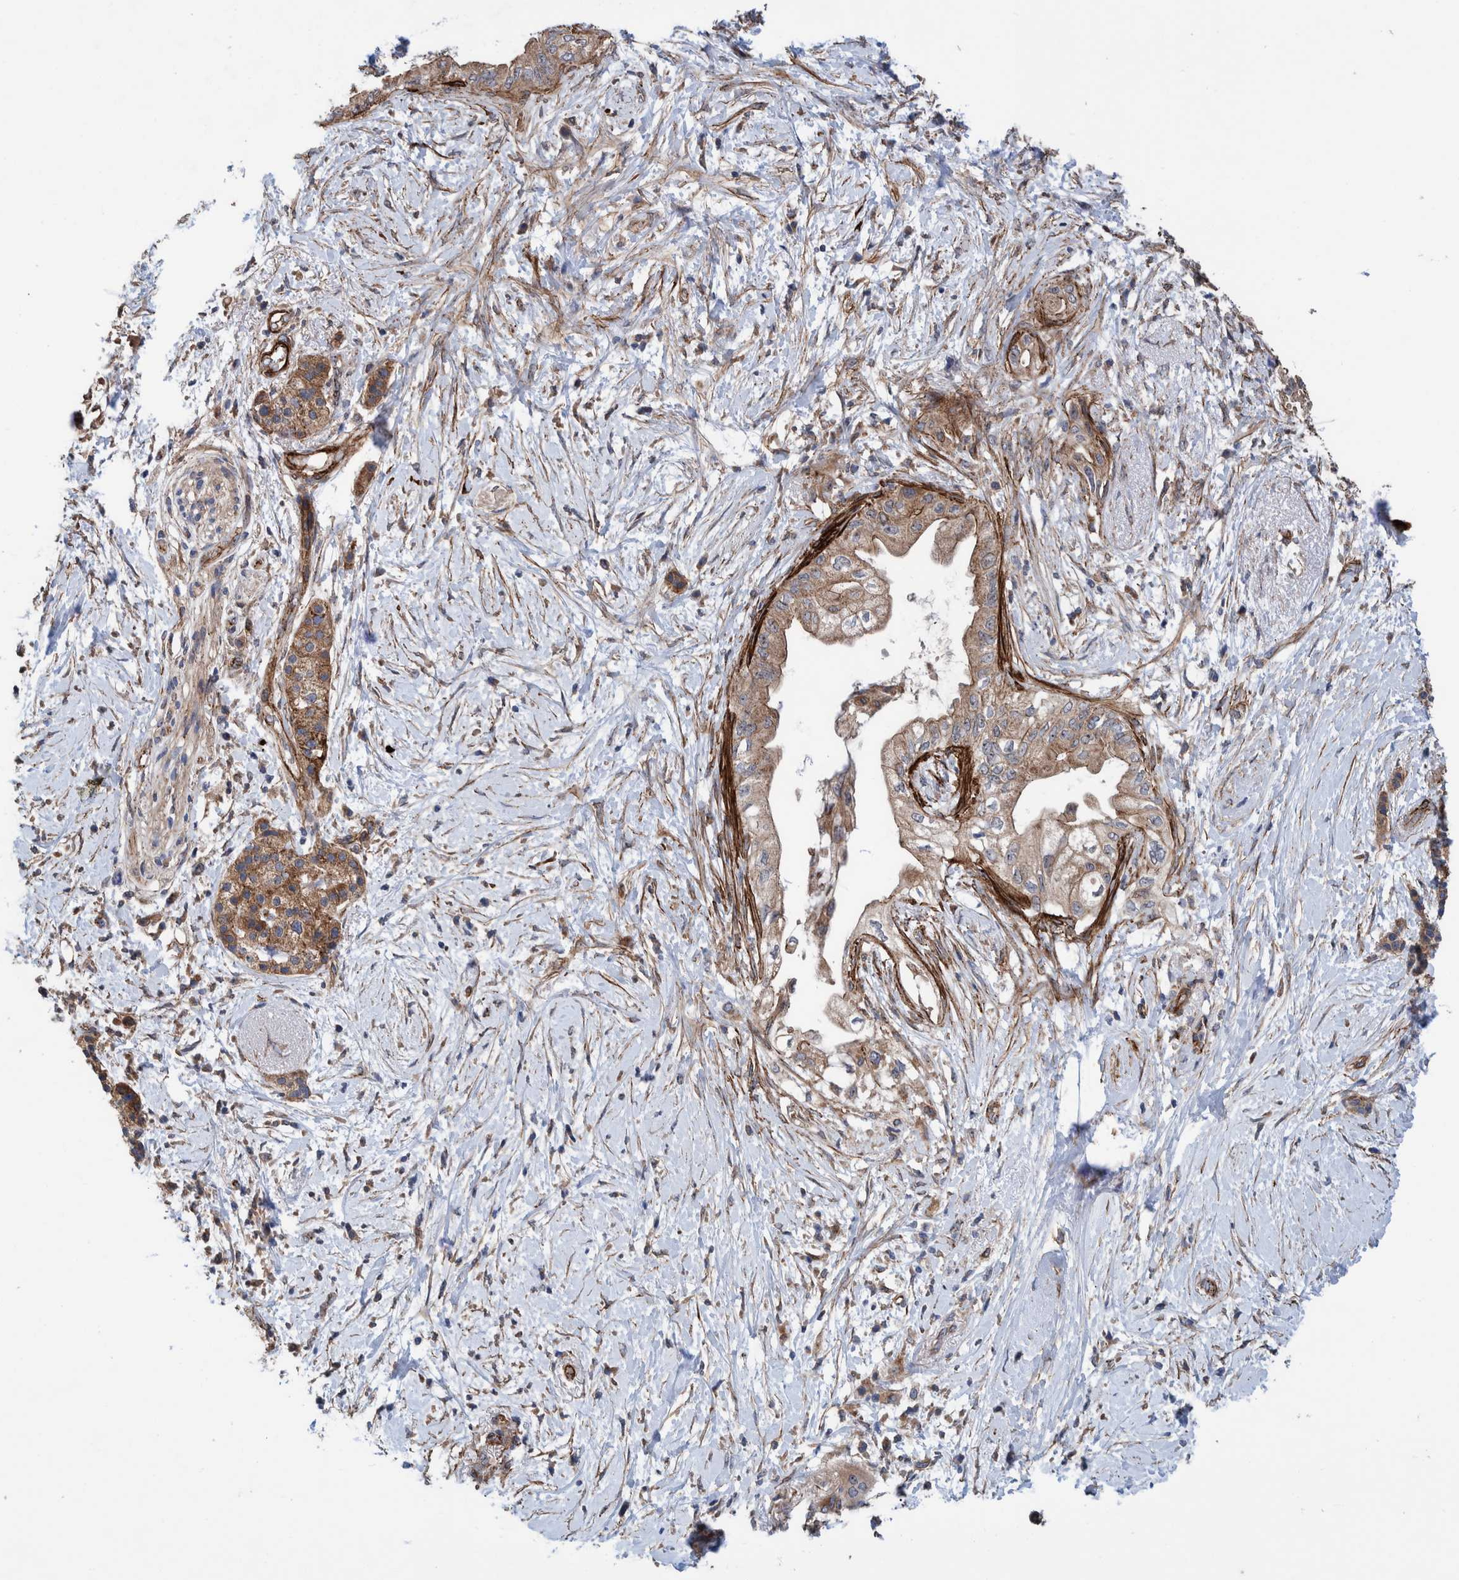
{"staining": {"intensity": "moderate", "quantity": ">75%", "location": "cytoplasmic/membranous"}, "tissue": "pancreatic cancer", "cell_type": "Tumor cells", "image_type": "cancer", "snomed": [{"axis": "morphology", "description": "Normal tissue, NOS"}, {"axis": "morphology", "description": "Adenocarcinoma, NOS"}, {"axis": "topography", "description": "Pancreas"}, {"axis": "topography", "description": "Duodenum"}], "caption": "Protein staining of pancreatic cancer (adenocarcinoma) tissue reveals moderate cytoplasmic/membranous positivity in about >75% of tumor cells. The staining was performed using DAB, with brown indicating positive protein expression. Nuclei are stained blue with hematoxylin.", "gene": "SLC25A10", "patient": {"sex": "female", "age": 60}}